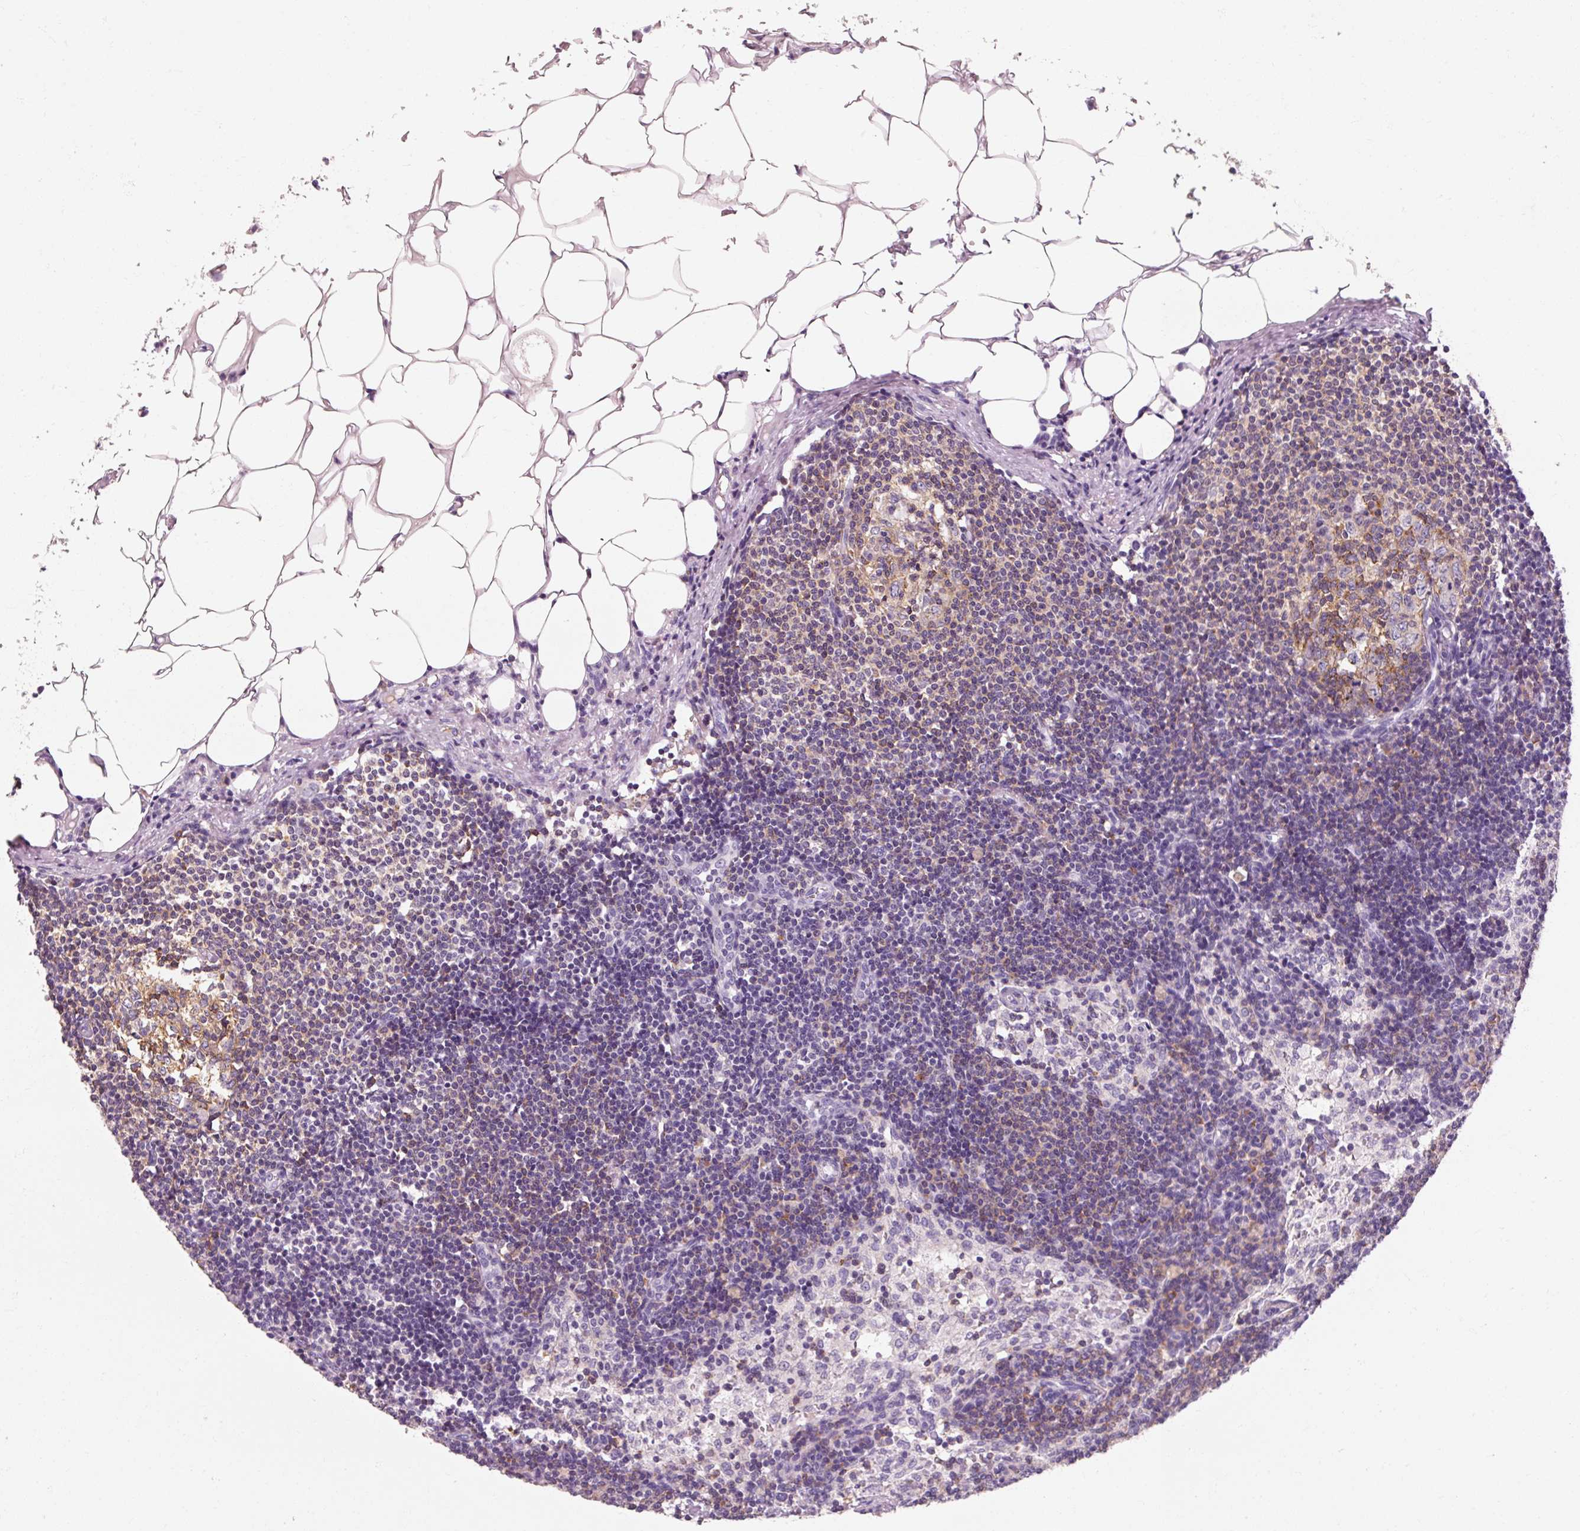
{"staining": {"intensity": "moderate", "quantity": "<25%", "location": "cytoplasmic/membranous"}, "tissue": "lymph node", "cell_type": "Germinal center cells", "image_type": "normal", "snomed": [{"axis": "morphology", "description": "Normal tissue, NOS"}, {"axis": "topography", "description": "Lymph node"}], "caption": "Lymph node stained with DAB IHC displays low levels of moderate cytoplasmic/membranous expression in approximately <25% of germinal center cells. (Stains: DAB in brown, nuclei in blue, Microscopy: brightfield microscopy at high magnification).", "gene": "OR8K1", "patient": {"sex": "male", "age": 49}}